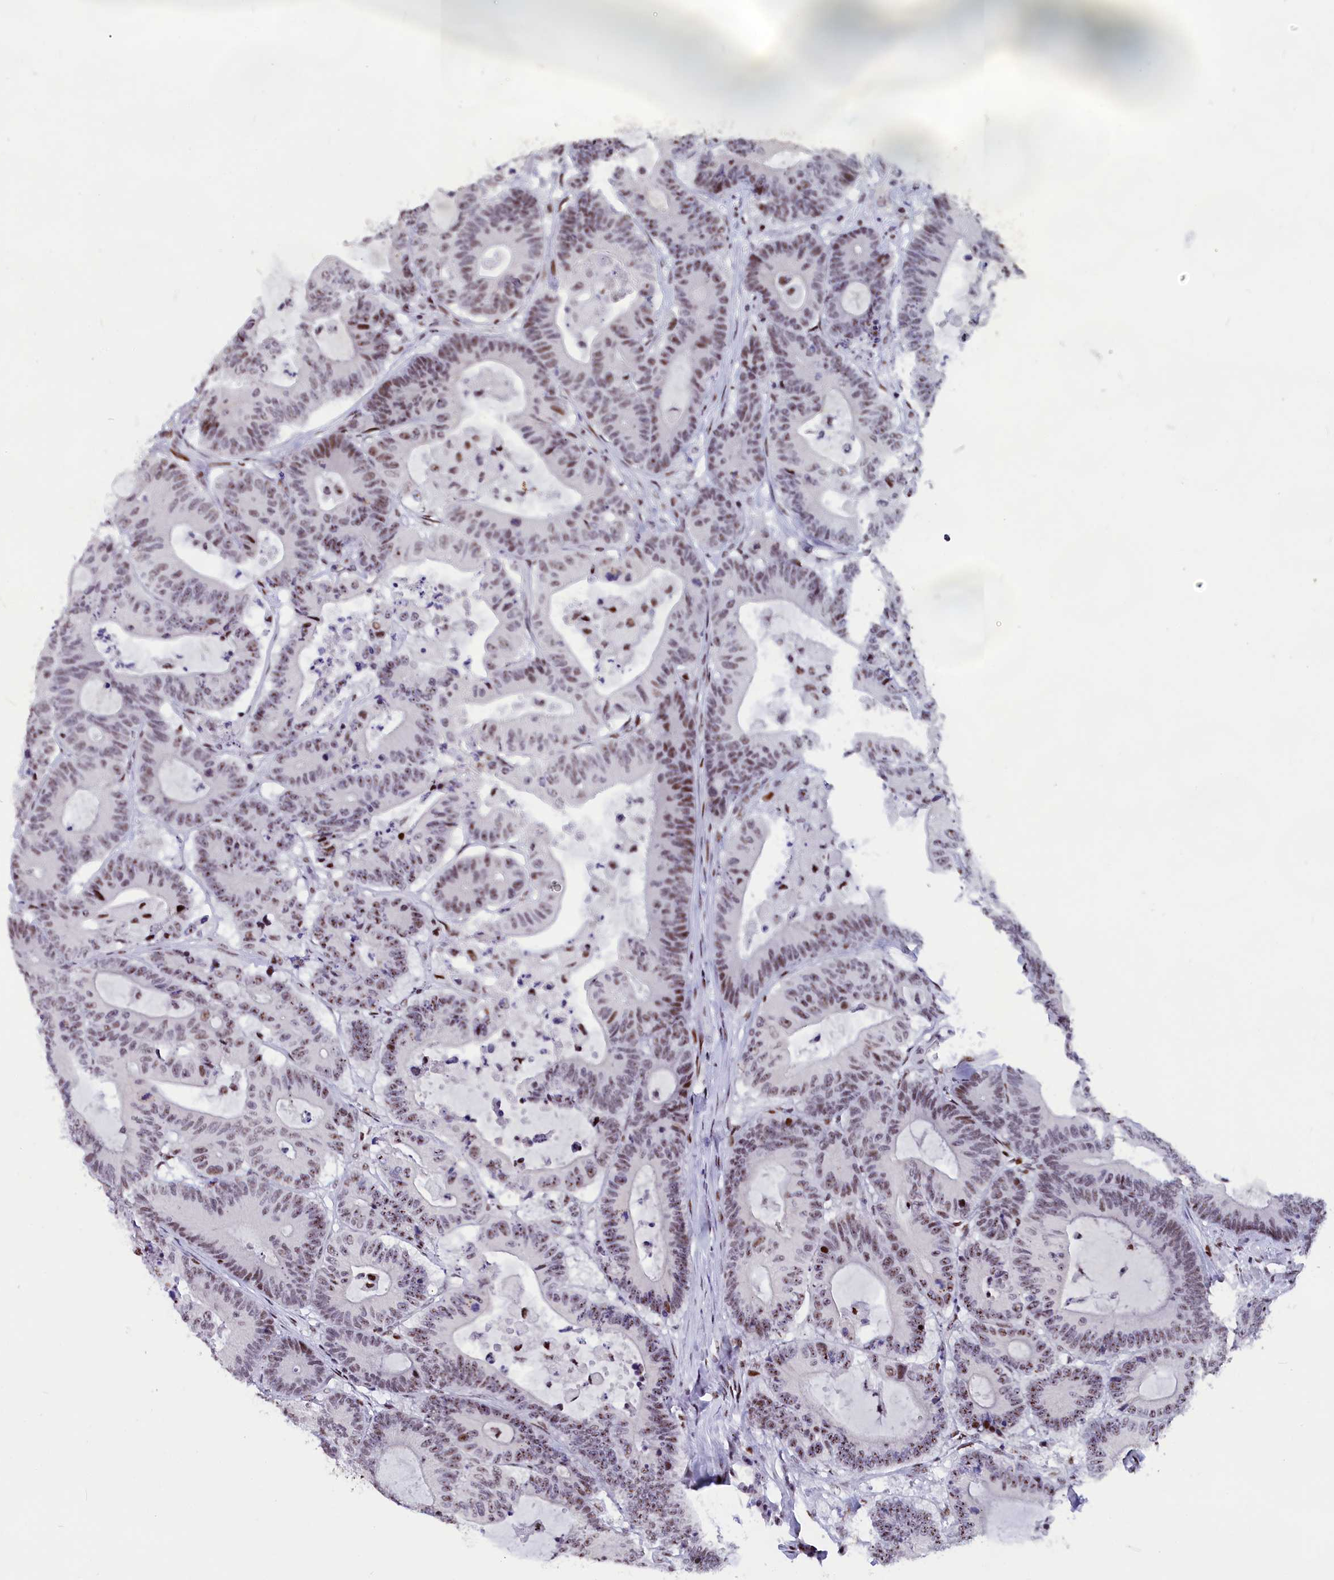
{"staining": {"intensity": "moderate", "quantity": ">75%", "location": "nuclear"}, "tissue": "colorectal cancer", "cell_type": "Tumor cells", "image_type": "cancer", "snomed": [{"axis": "morphology", "description": "Adenocarcinoma, NOS"}, {"axis": "topography", "description": "Colon"}], "caption": "This histopathology image displays colorectal cancer stained with immunohistochemistry to label a protein in brown. The nuclear of tumor cells show moderate positivity for the protein. Nuclei are counter-stained blue.", "gene": "NSA2", "patient": {"sex": "female", "age": 84}}